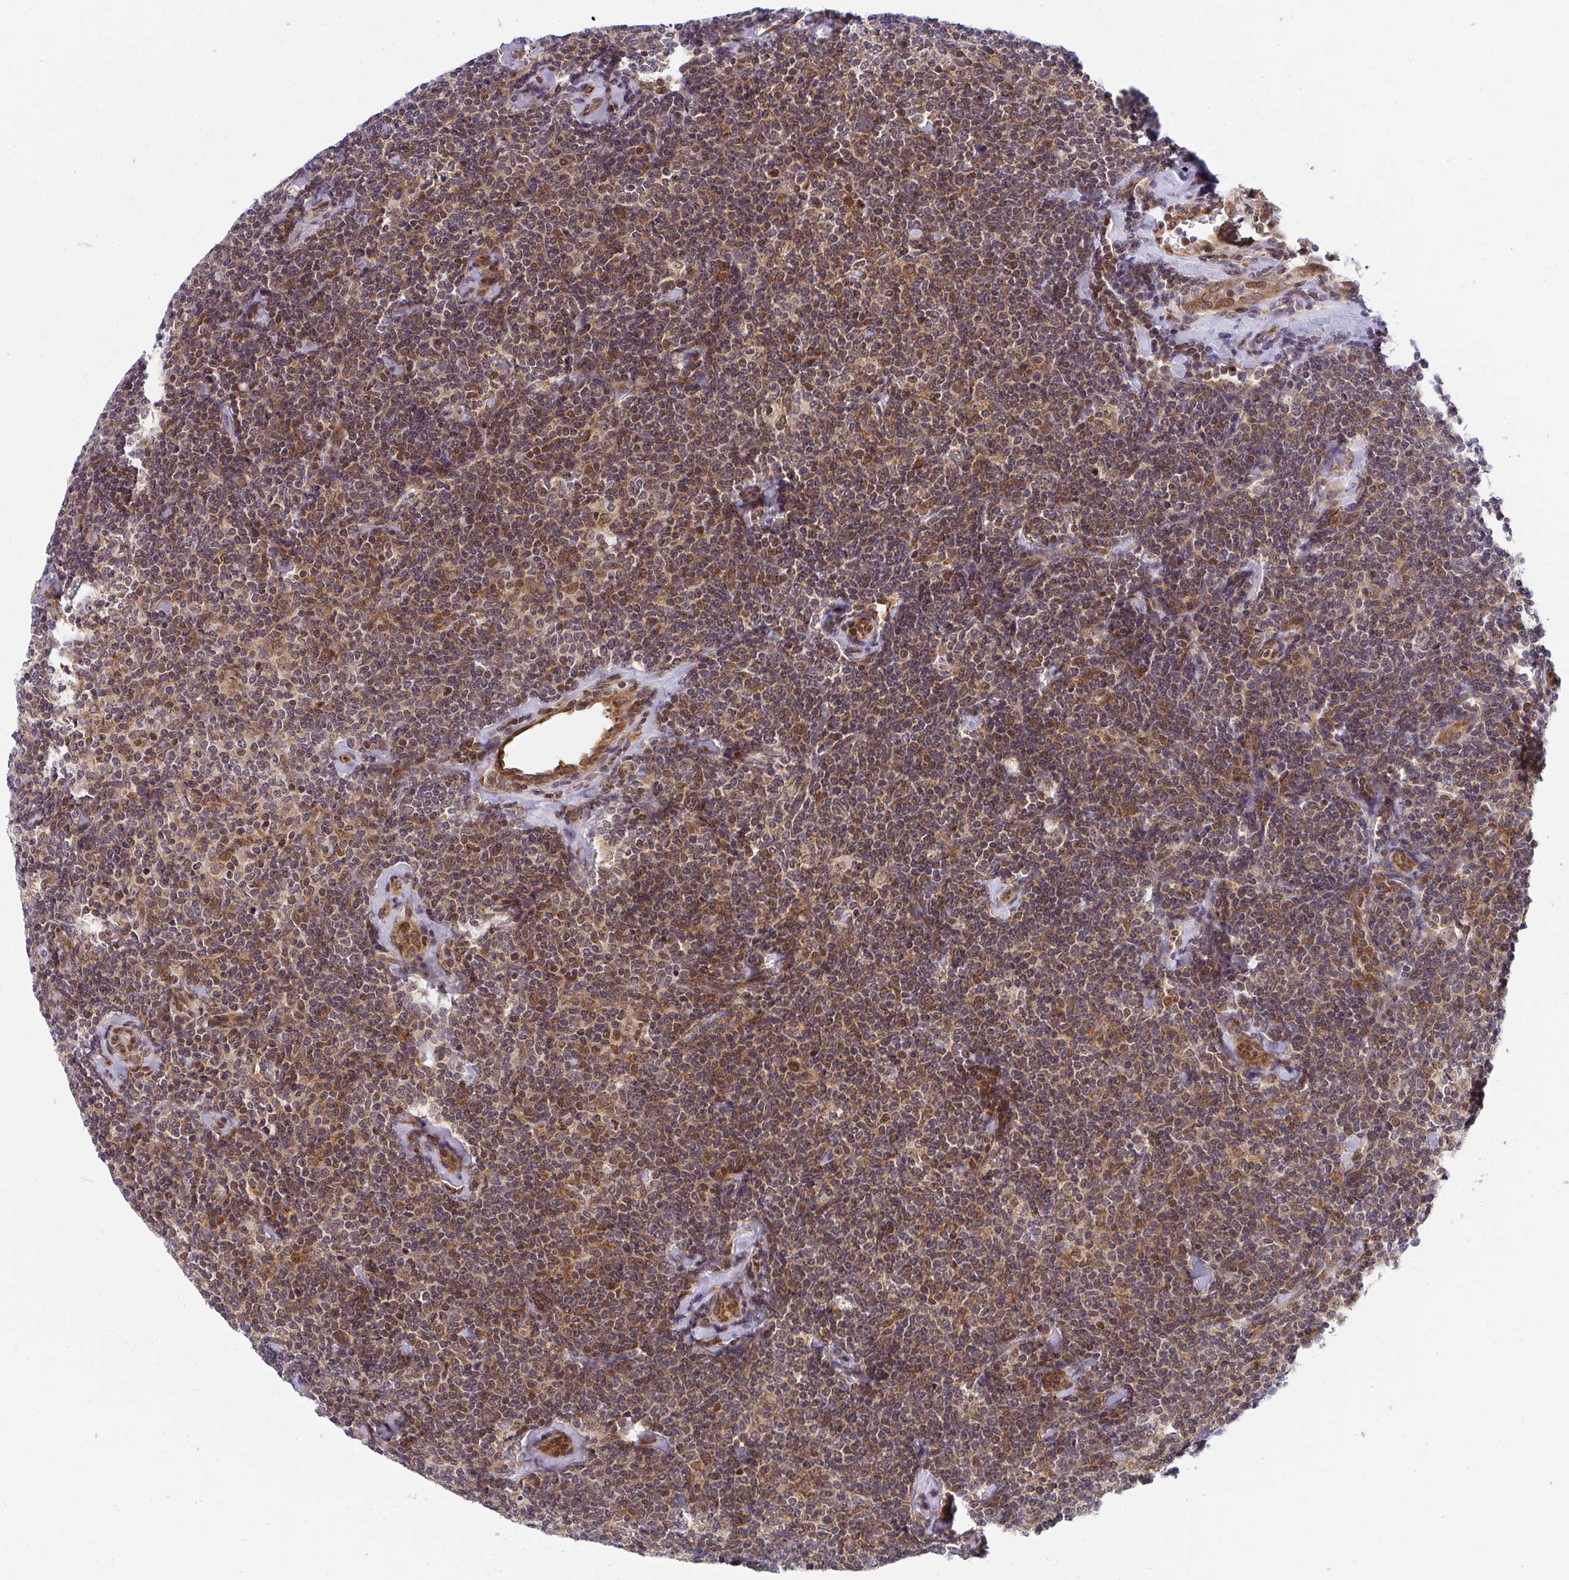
{"staining": {"intensity": "moderate", "quantity": "25%-75%", "location": "nuclear"}, "tissue": "lymphoma", "cell_type": "Tumor cells", "image_type": "cancer", "snomed": [{"axis": "morphology", "description": "Malignant lymphoma, non-Hodgkin's type, Low grade"}, {"axis": "topography", "description": "Lymph node"}], "caption": "Immunohistochemistry histopathology image of neoplastic tissue: low-grade malignant lymphoma, non-Hodgkin's type stained using immunohistochemistry exhibits medium levels of moderate protein expression localized specifically in the nuclear of tumor cells, appearing as a nuclear brown color.", "gene": "SYNCRIP", "patient": {"sex": "female", "age": 56}}